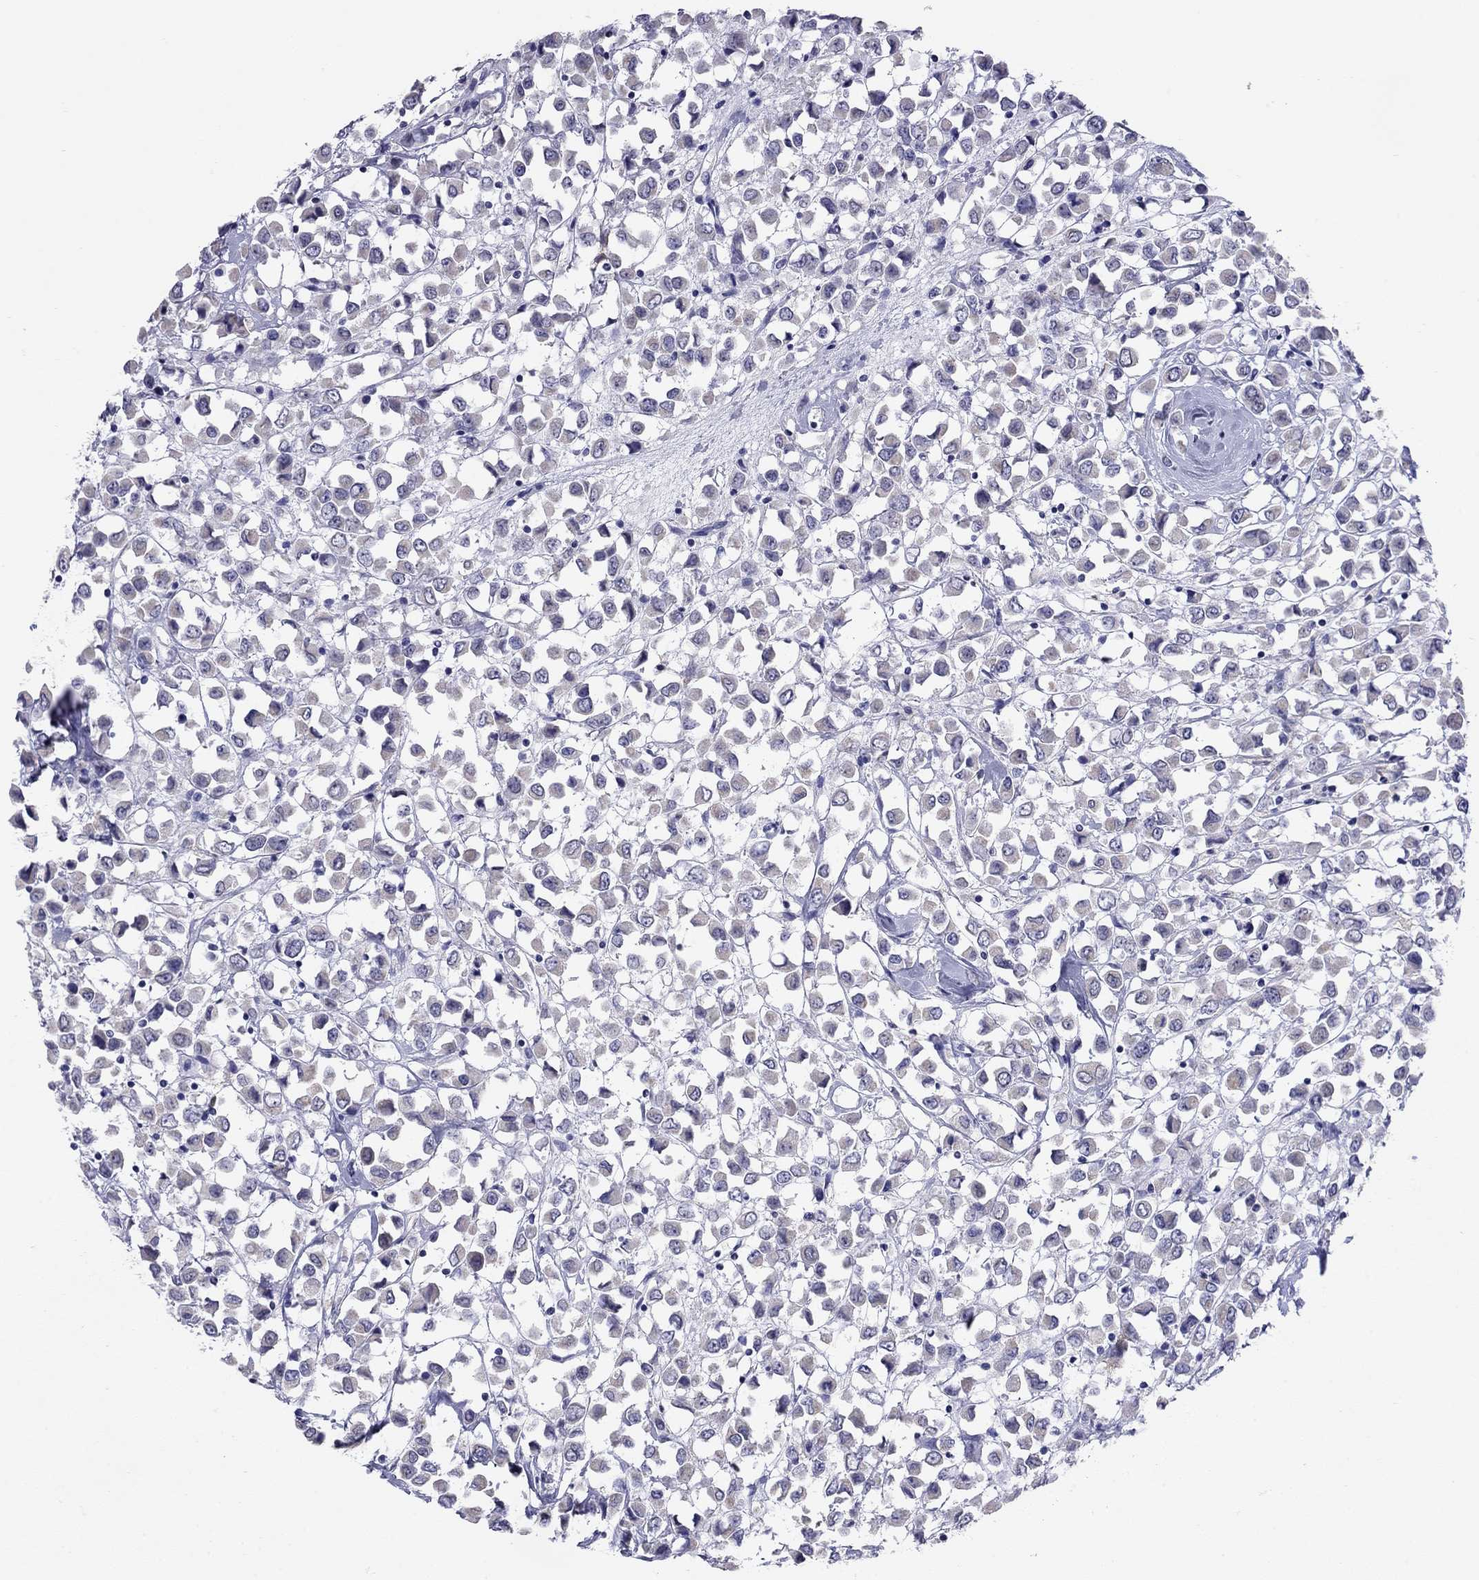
{"staining": {"intensity": "negative", "quantity": "none", "location": "none"}, "tissue": "breast cancer", "cell_type": "Tumor cells", "image_type": "cancer", "snomed": [{"axis": "morphology", "description": "Duct carcinoma"}, {"axis": "topography", "description": "Breast"}], "caption": "Breast cancer was stained to show a protein in brown. There is no significant staining in tumor cells. (Stains: DAB IHC with hematoxylin counter stain, Microscopy: brightfield microscopy at high magnification).", "gene": "ARMC12", "patient": {"sex": "female", "age": 61}}